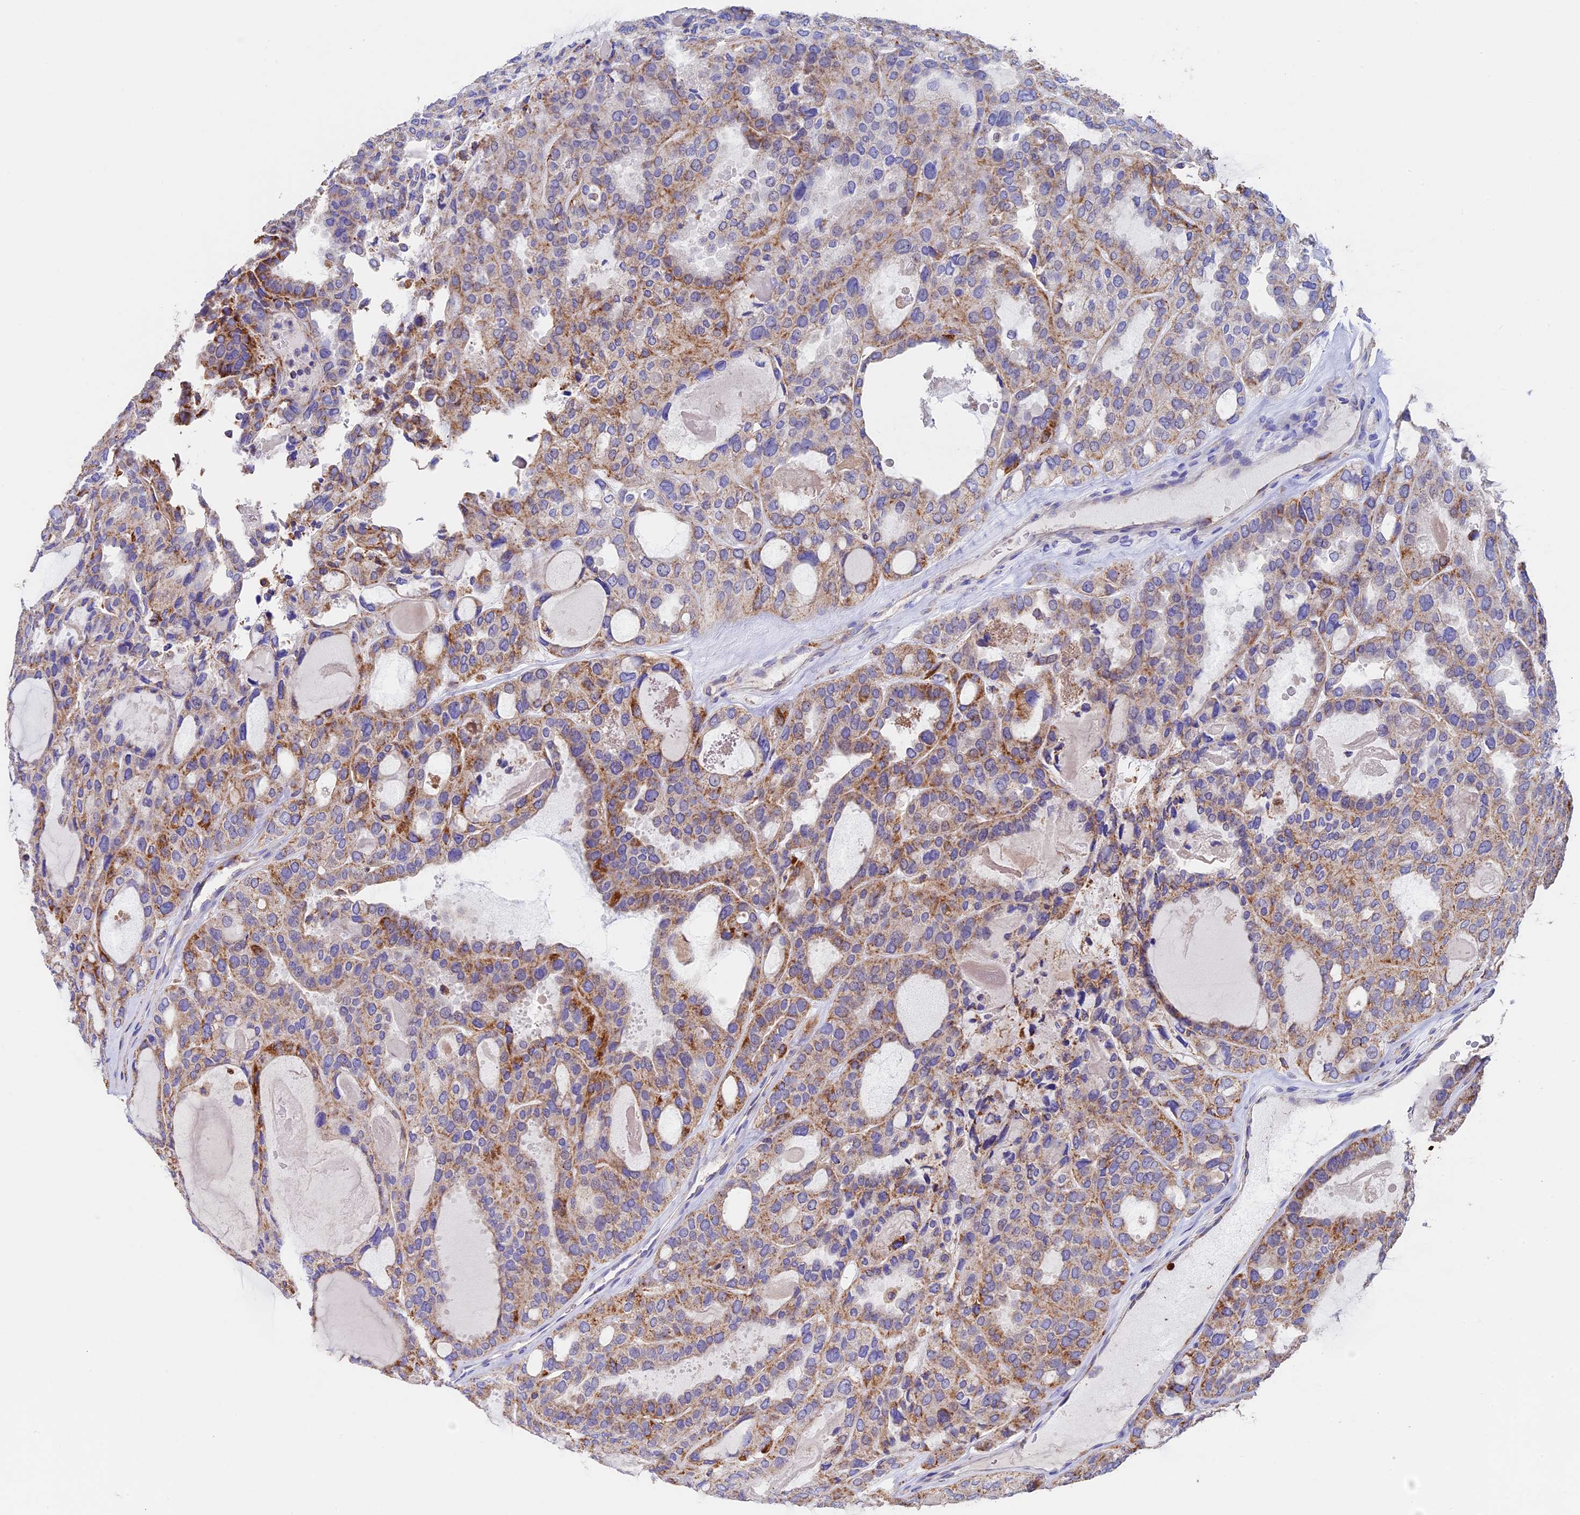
{"staining": {"intensity": "moderate", "quantity": ">75%", "location": "cytoplasmic/membranous"}, "tissue": "thyroid cancer", "cell_type": "Tumor cells", "image_type": "cancer", "snomed": [{"axis": "morphology", "description": "Follicular adenoma carcinoma, NOS"}, {"axis": "topography", "description": "Thyroid gland"}], "caption": "Human thyroid follicular adenoma carcinoma stained with a protein marker demonstrates moderate staining in tumor cells.", "gene": "ADAT1", "patient": {"sex": "male", "age": 75}}